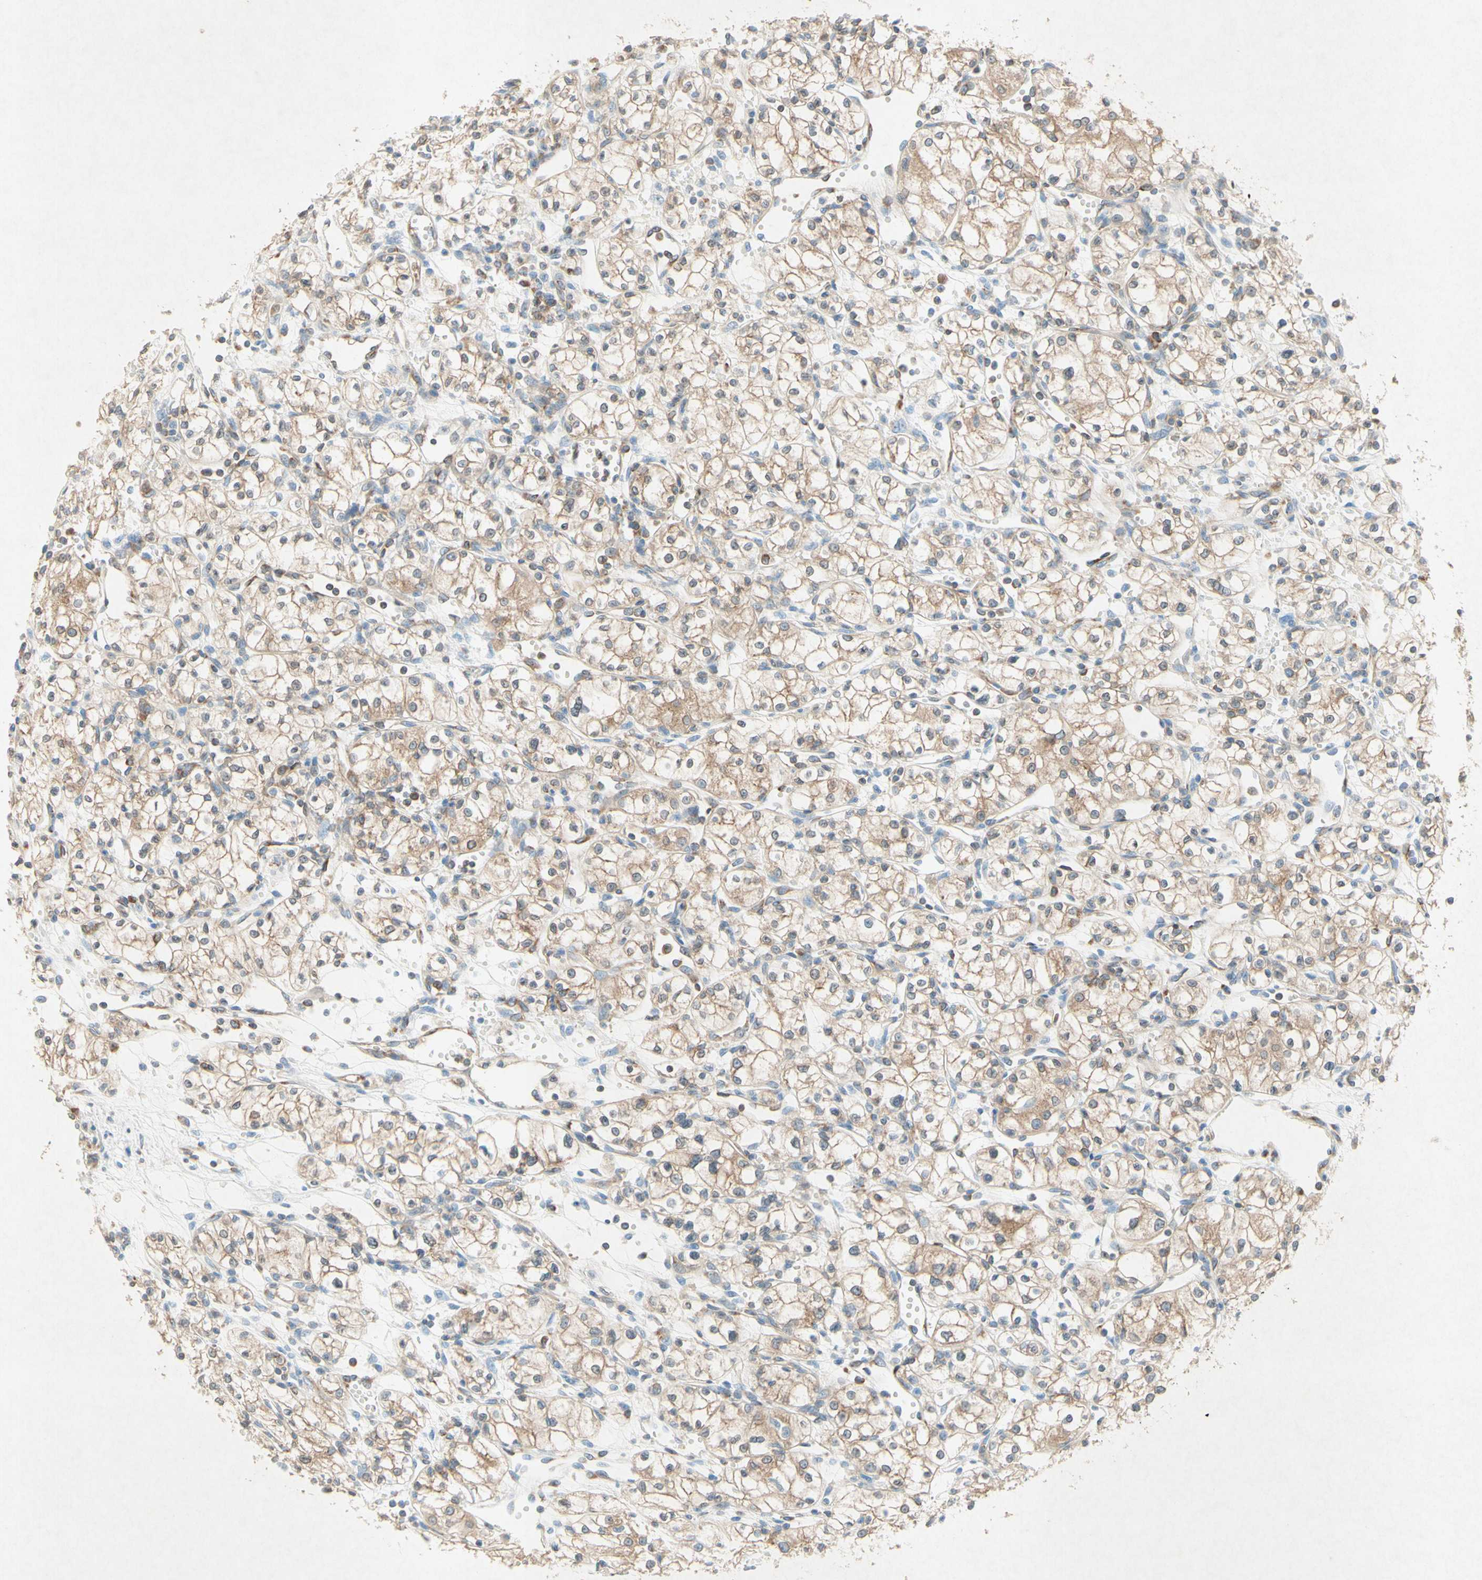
{"staining": {"intensity": "moderate", "quantity": ">75%", "location": "cytoplasmic/membranous"}, "tissue": "renal cancer", "cell_type": "Tumor cells", "image_type": "cancer", "snomed": [{"axis": "morphology", "description": "Normal tissue, NOS"}, {"axis": "morphology", "description": "Adenocarcinoma, NOS"}, {"axis": "topography", "description": "Kidney"}], "caption": "Immunohistochemistry (IHC) photomicrograph of neoplastic tissue: renal cancer stained using immunohistochemistry shows medium levels of moderate protein expression localized specifically in the cytoplasmic/membranous of tumor cells, appearing as a cytoplasmic/membranous brown color.", "gene": "PABPC1", "patient": {"sex": "male", "age": 59}}